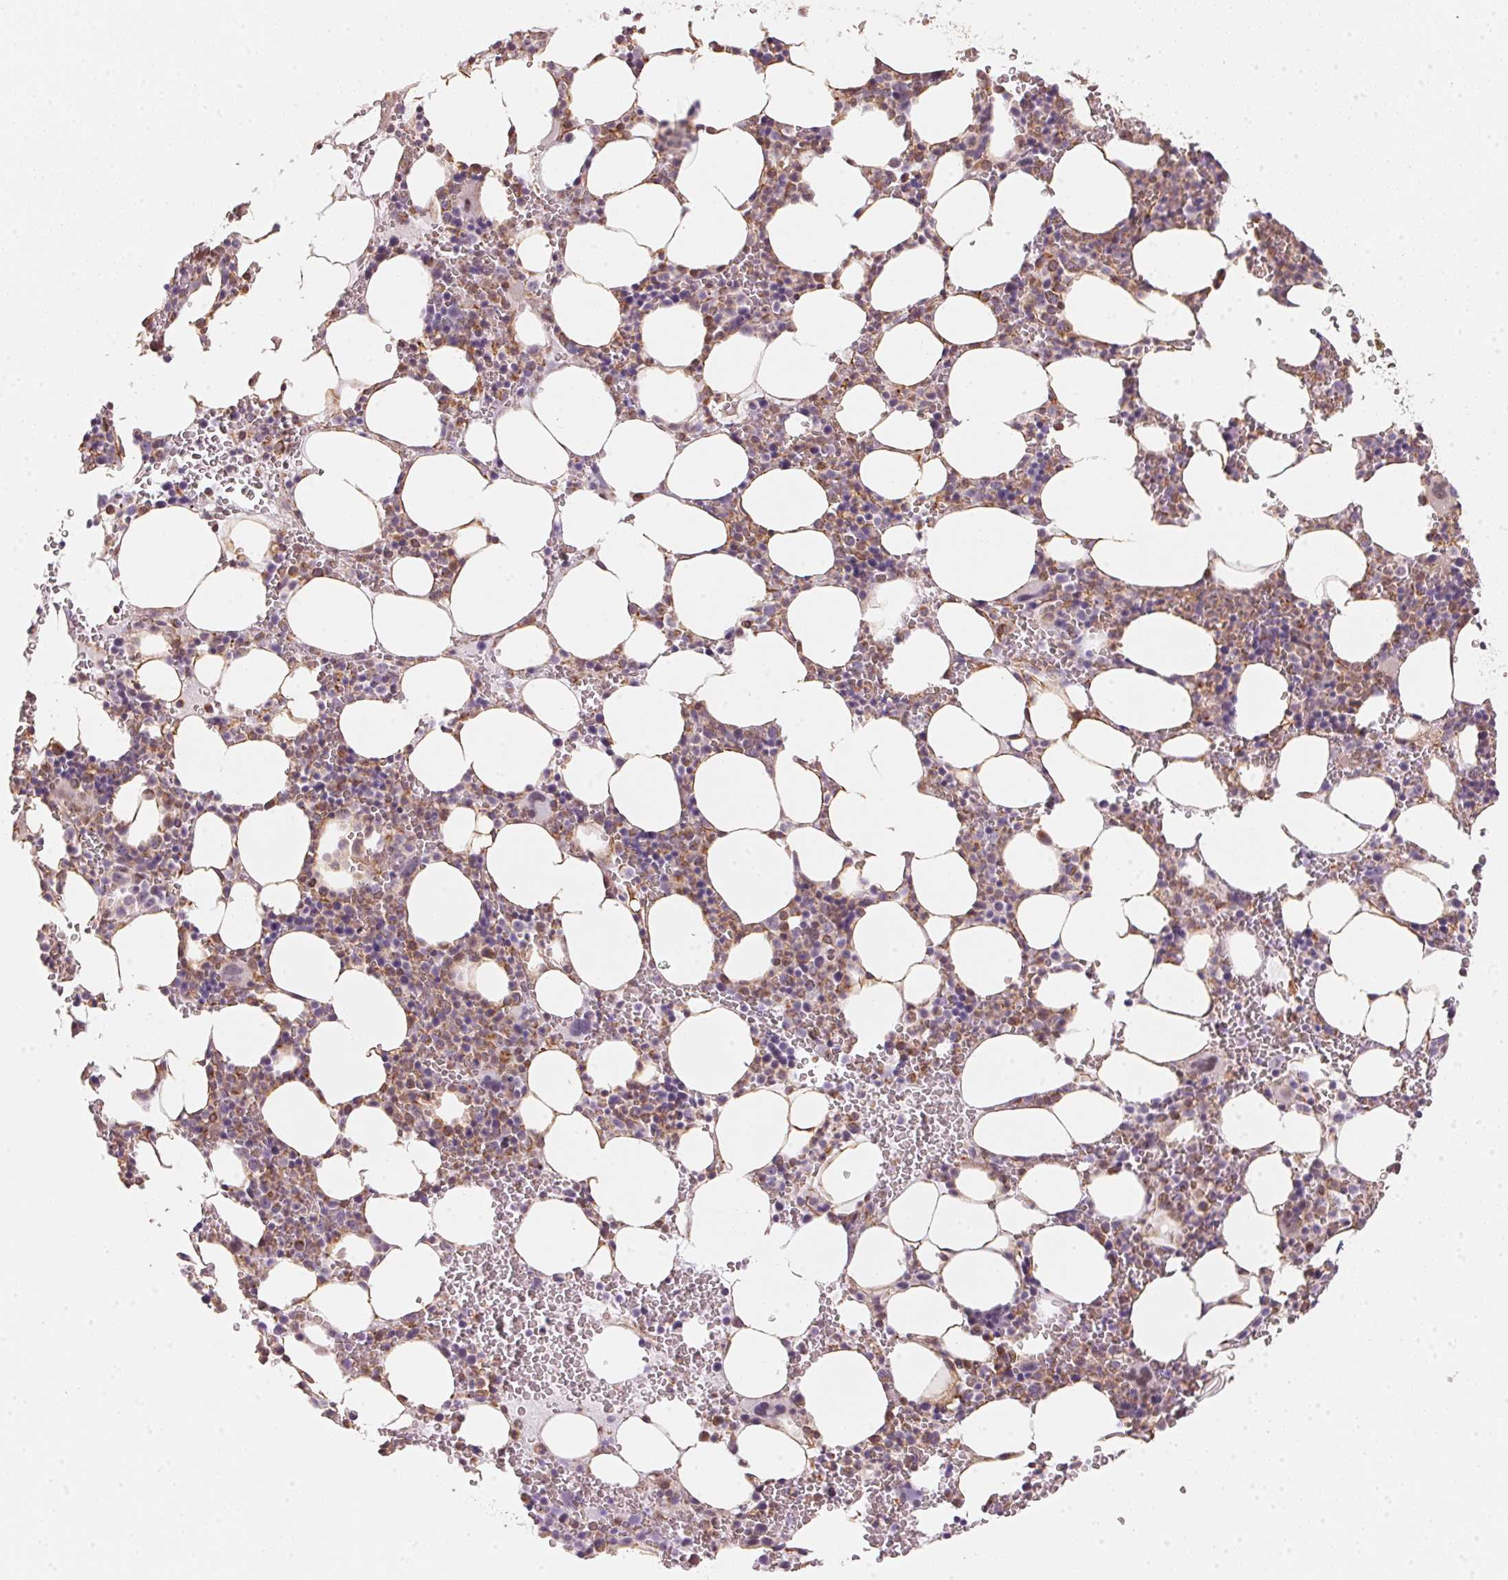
{"staining": {"intensity": "weak", "quantity": "25%-75%", "location": "cytoplasmic/membranous"}, "tissue": "bone marrow", "cell_type": "Hematopoietic cells", "image_type": "normal", "snomed": [{"axis": "morphology", "description": "Normal tissue, NOS"}, {"axis": "topography", "description": "Bone marrow"}], "caption": "IHC (DAB (3,3'-diaminobenzidine)) staining of unremarkable bone marrow demonstrates weak cytoplasmic/membranous protein expression in approximately 25%-75% of hematopoietic cells.", "gene": "FOXR2", "patient": {"sex": "male", "age": 82}}